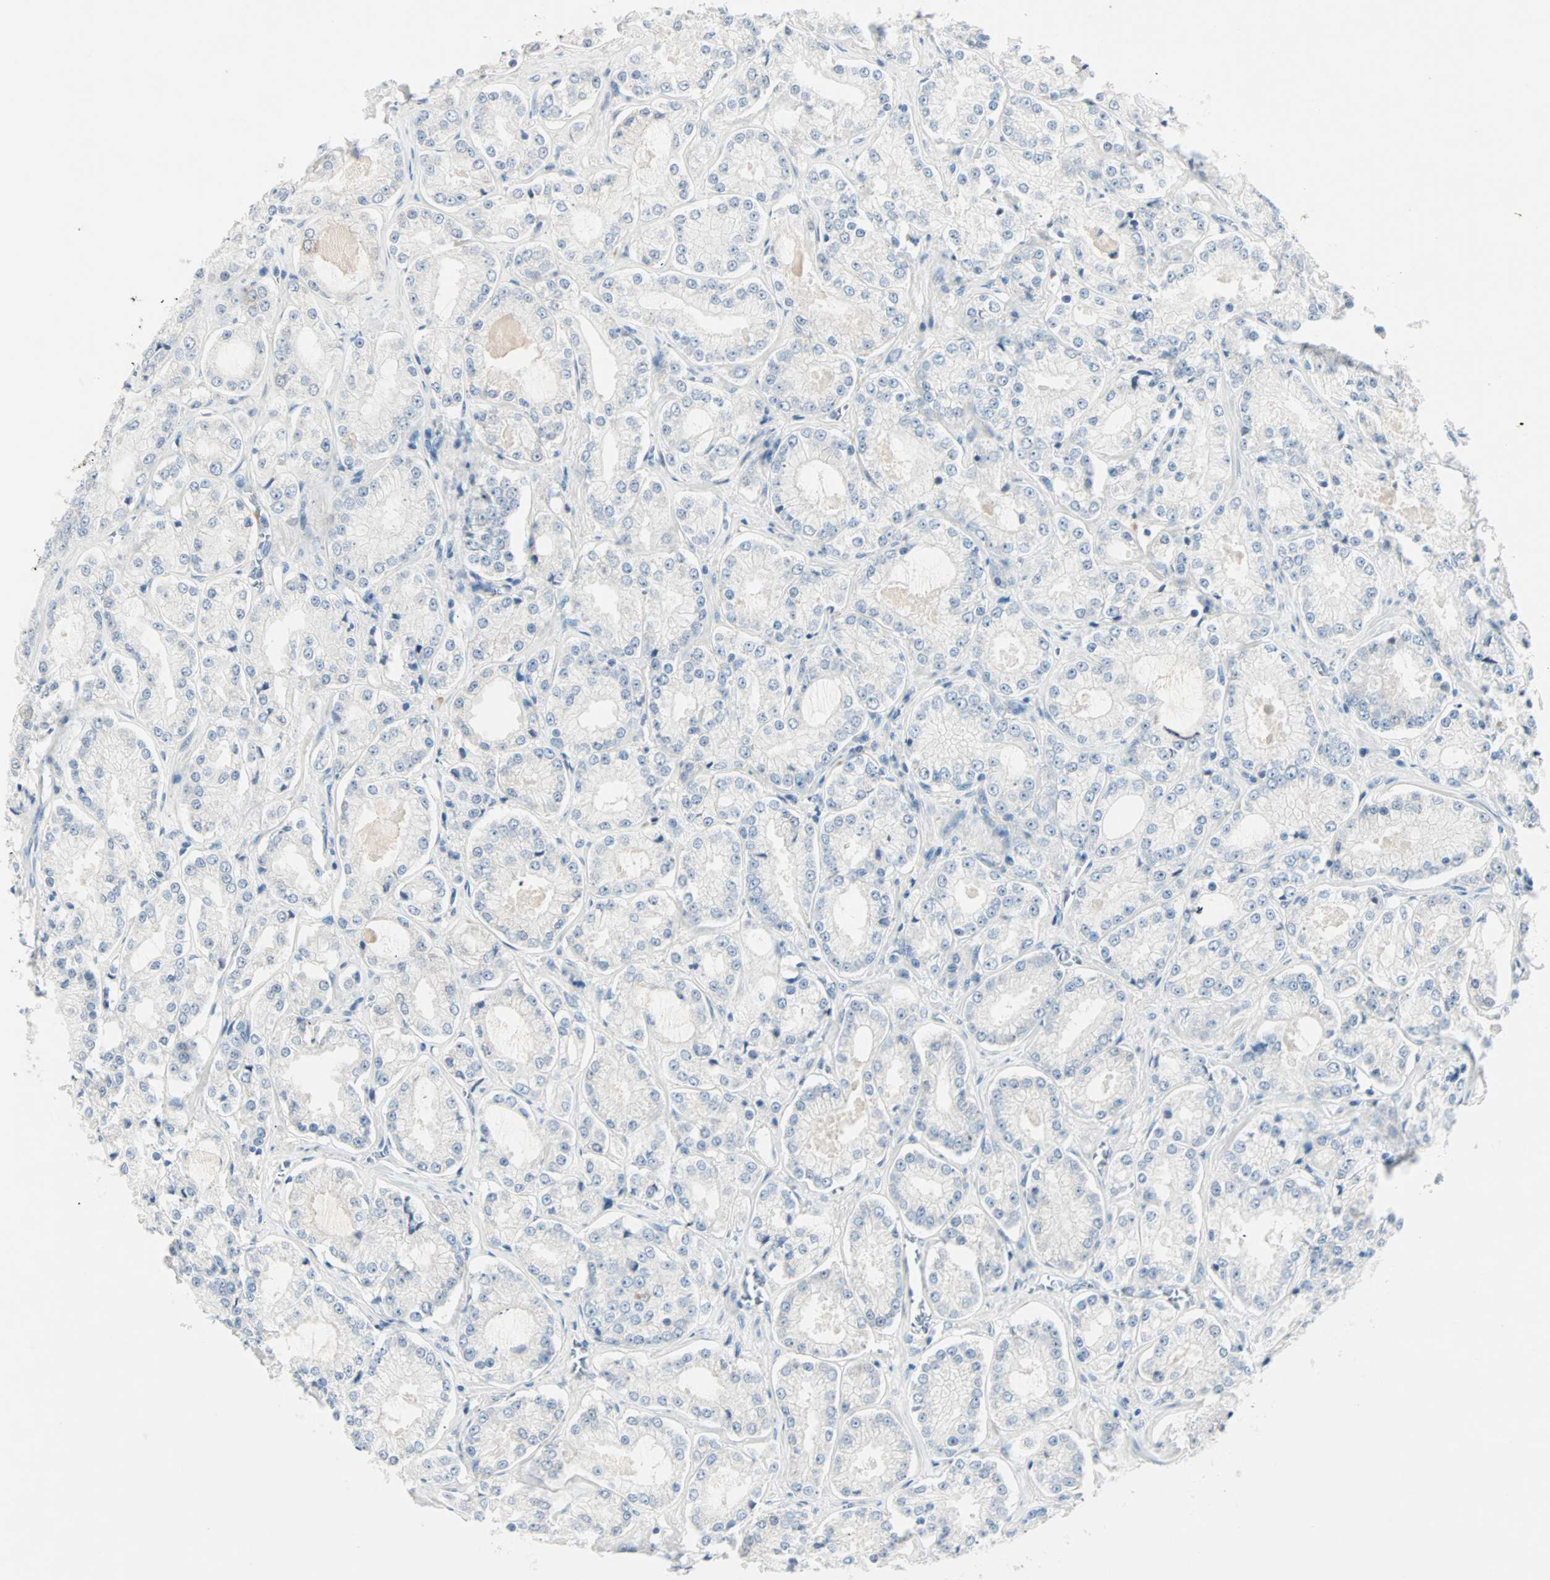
{"staining": {"intensity": "negative", "quantity": "none", "location": "none"}, "tissue": "prostate cancer", "cell_type": "Tumor cells", "image_type": "cancer", "snomed": [{"axis": "morphology", "description": "Adenocarcinoma, High grade"}, {"axis": "topography", "description": "Prostate"}], "caption": "IHC of human prostate adenocarcinoma (high-grade) demonstrates no expression in tumor cells.", "gene": "NEFH", "patient": {"sex": "male", "age": 73}}